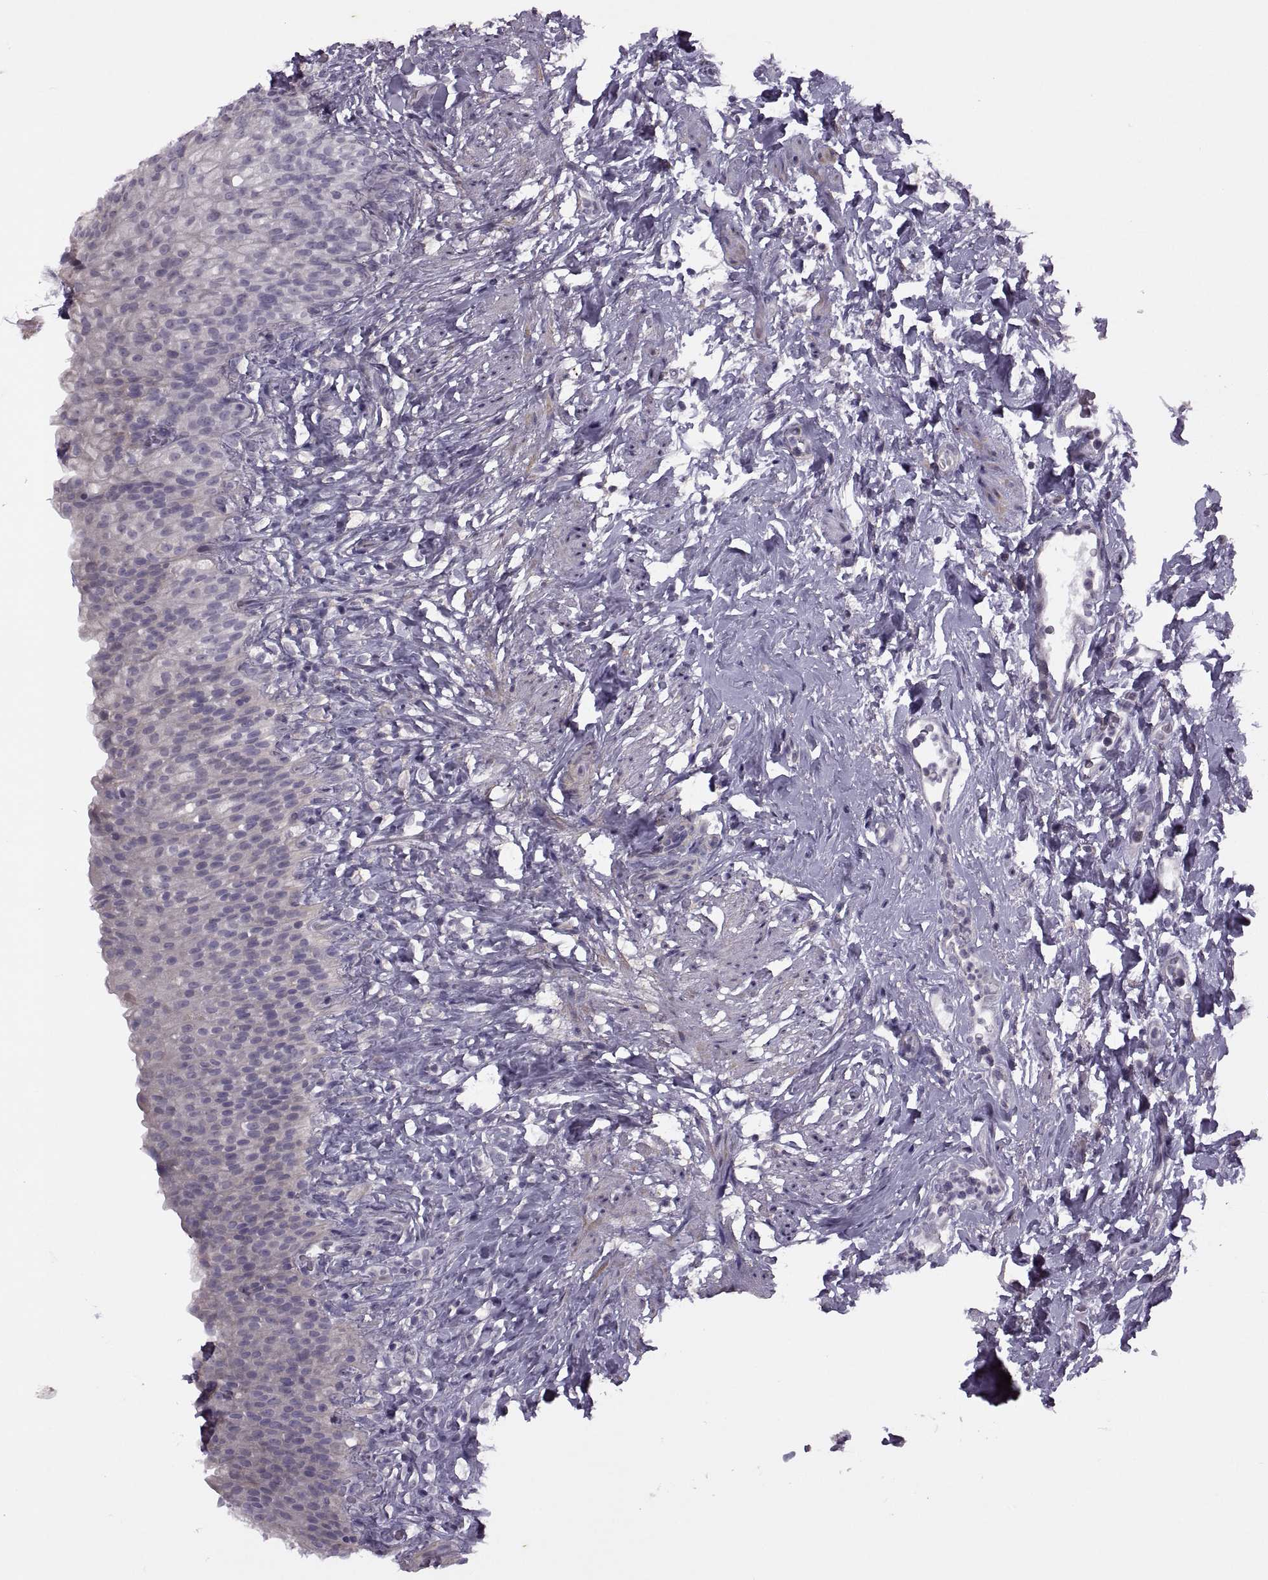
{"staining": {"intensity": "negative", "quantity": "none", "location": "none"}, "tissue": "urinary bladder", "cell_type": "Urothelial cells", "image_type": "normal", "snomed": [{"axis": "morphology", "description": "Normal tissue, NOS"}, {"axis": "topography", "description": "Urinary bladder"}], "caption": "Urinary bladder was stained to show a protein in brown. There is no significant positivity in urothelial cells. (DAB (3,3'-diaminobenzidine) immunohistochemistry (IHC) with hematoxylin counter stain).", "gene": "RIPK4", "patient": {"sex": "male", "age": 76}}